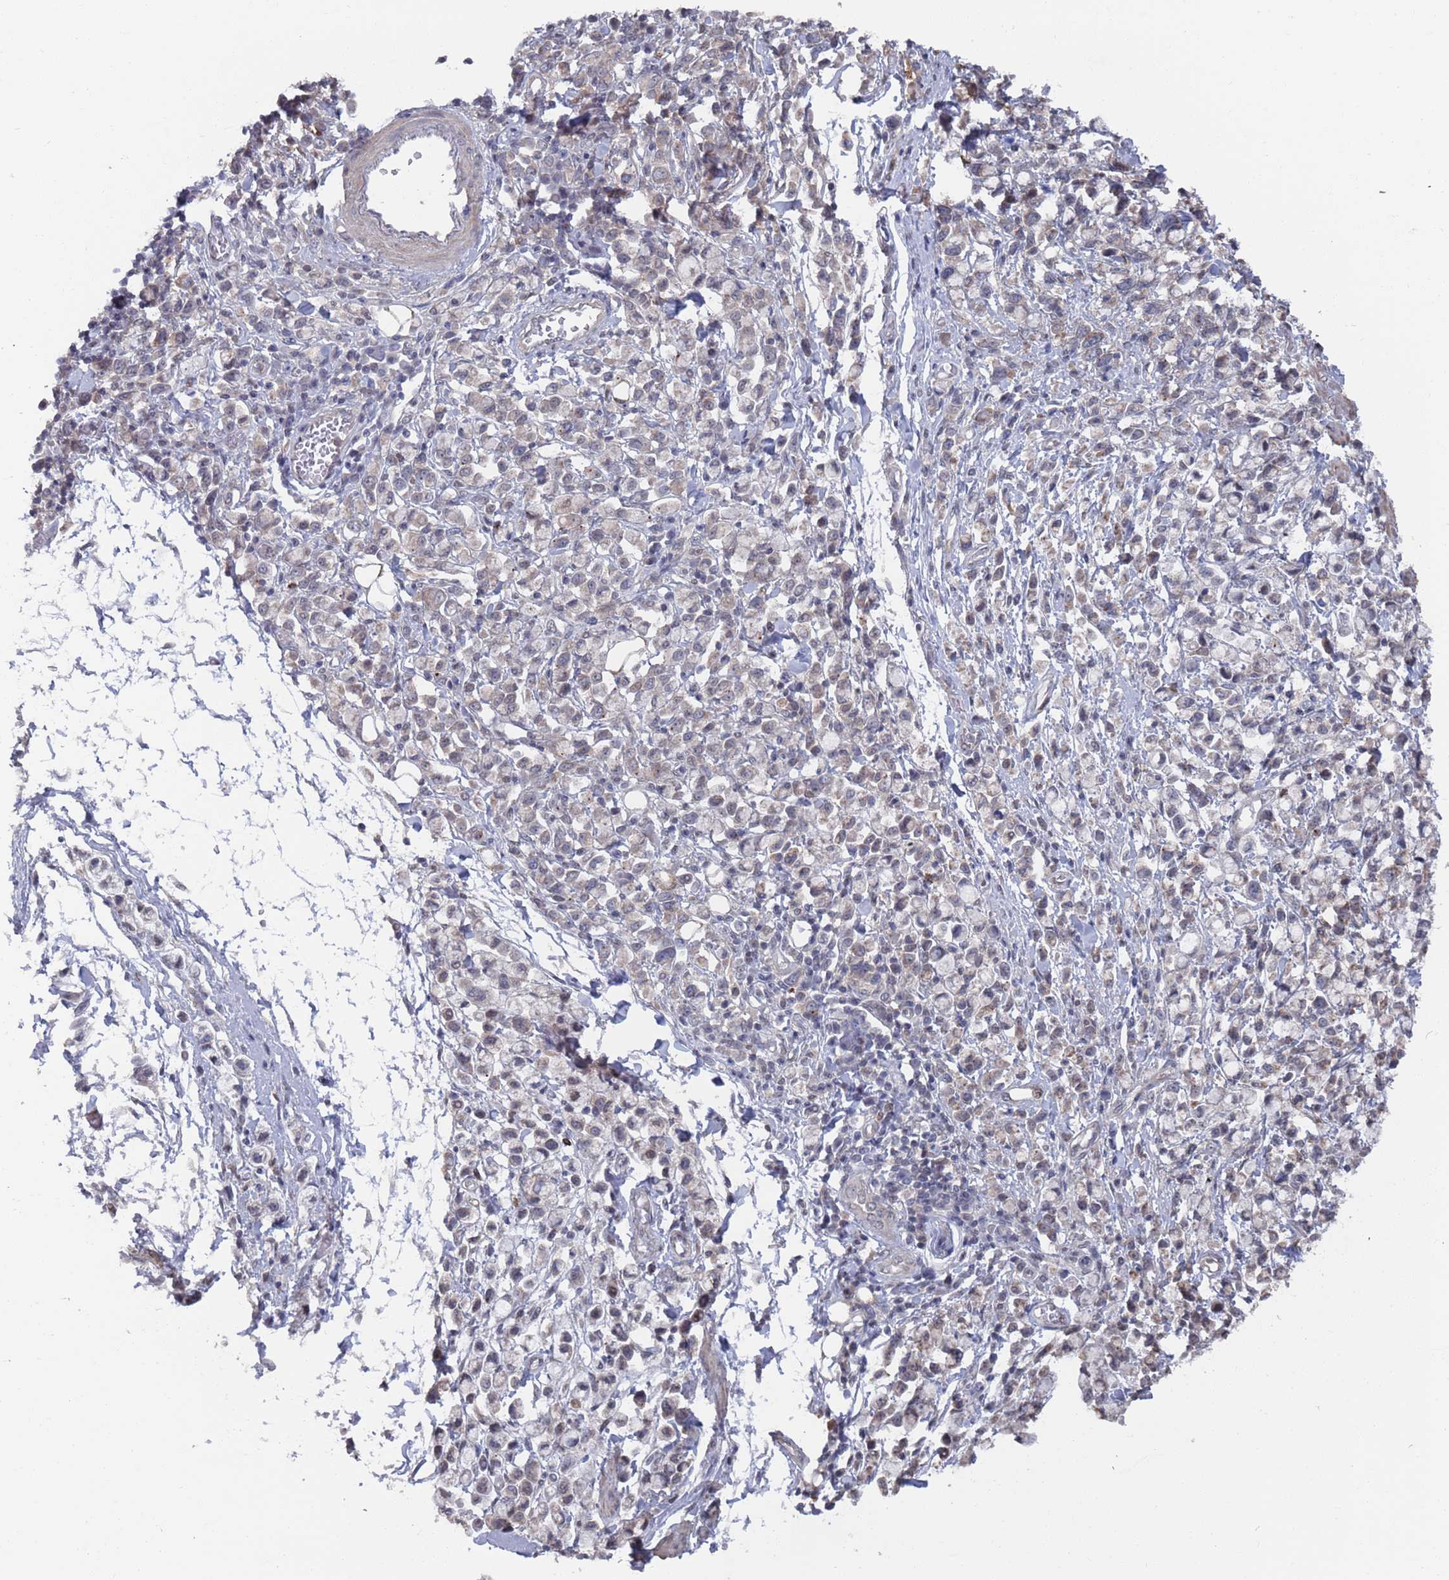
{"staining": {"intensity": "negative", "quantity": "none", "location": "none"}, "tissue": "stomach cancer", "cell_type": "Tumor cells", "image_type": "cancer", "snomed": [{"axis": "morphology", "description": "Adenocarcinoma, NOS"}, {"axis": "topography", "description": "Stomach"}], "caption": "High magnification brightfield microscopy of stomach adenocarcinoma stained with DAB (brown) and counterstained with hematoxylin (blue): tumor cells show no significant staining.", "gene": "DGKD", "patient": {"sex": "female", "age": 81}}